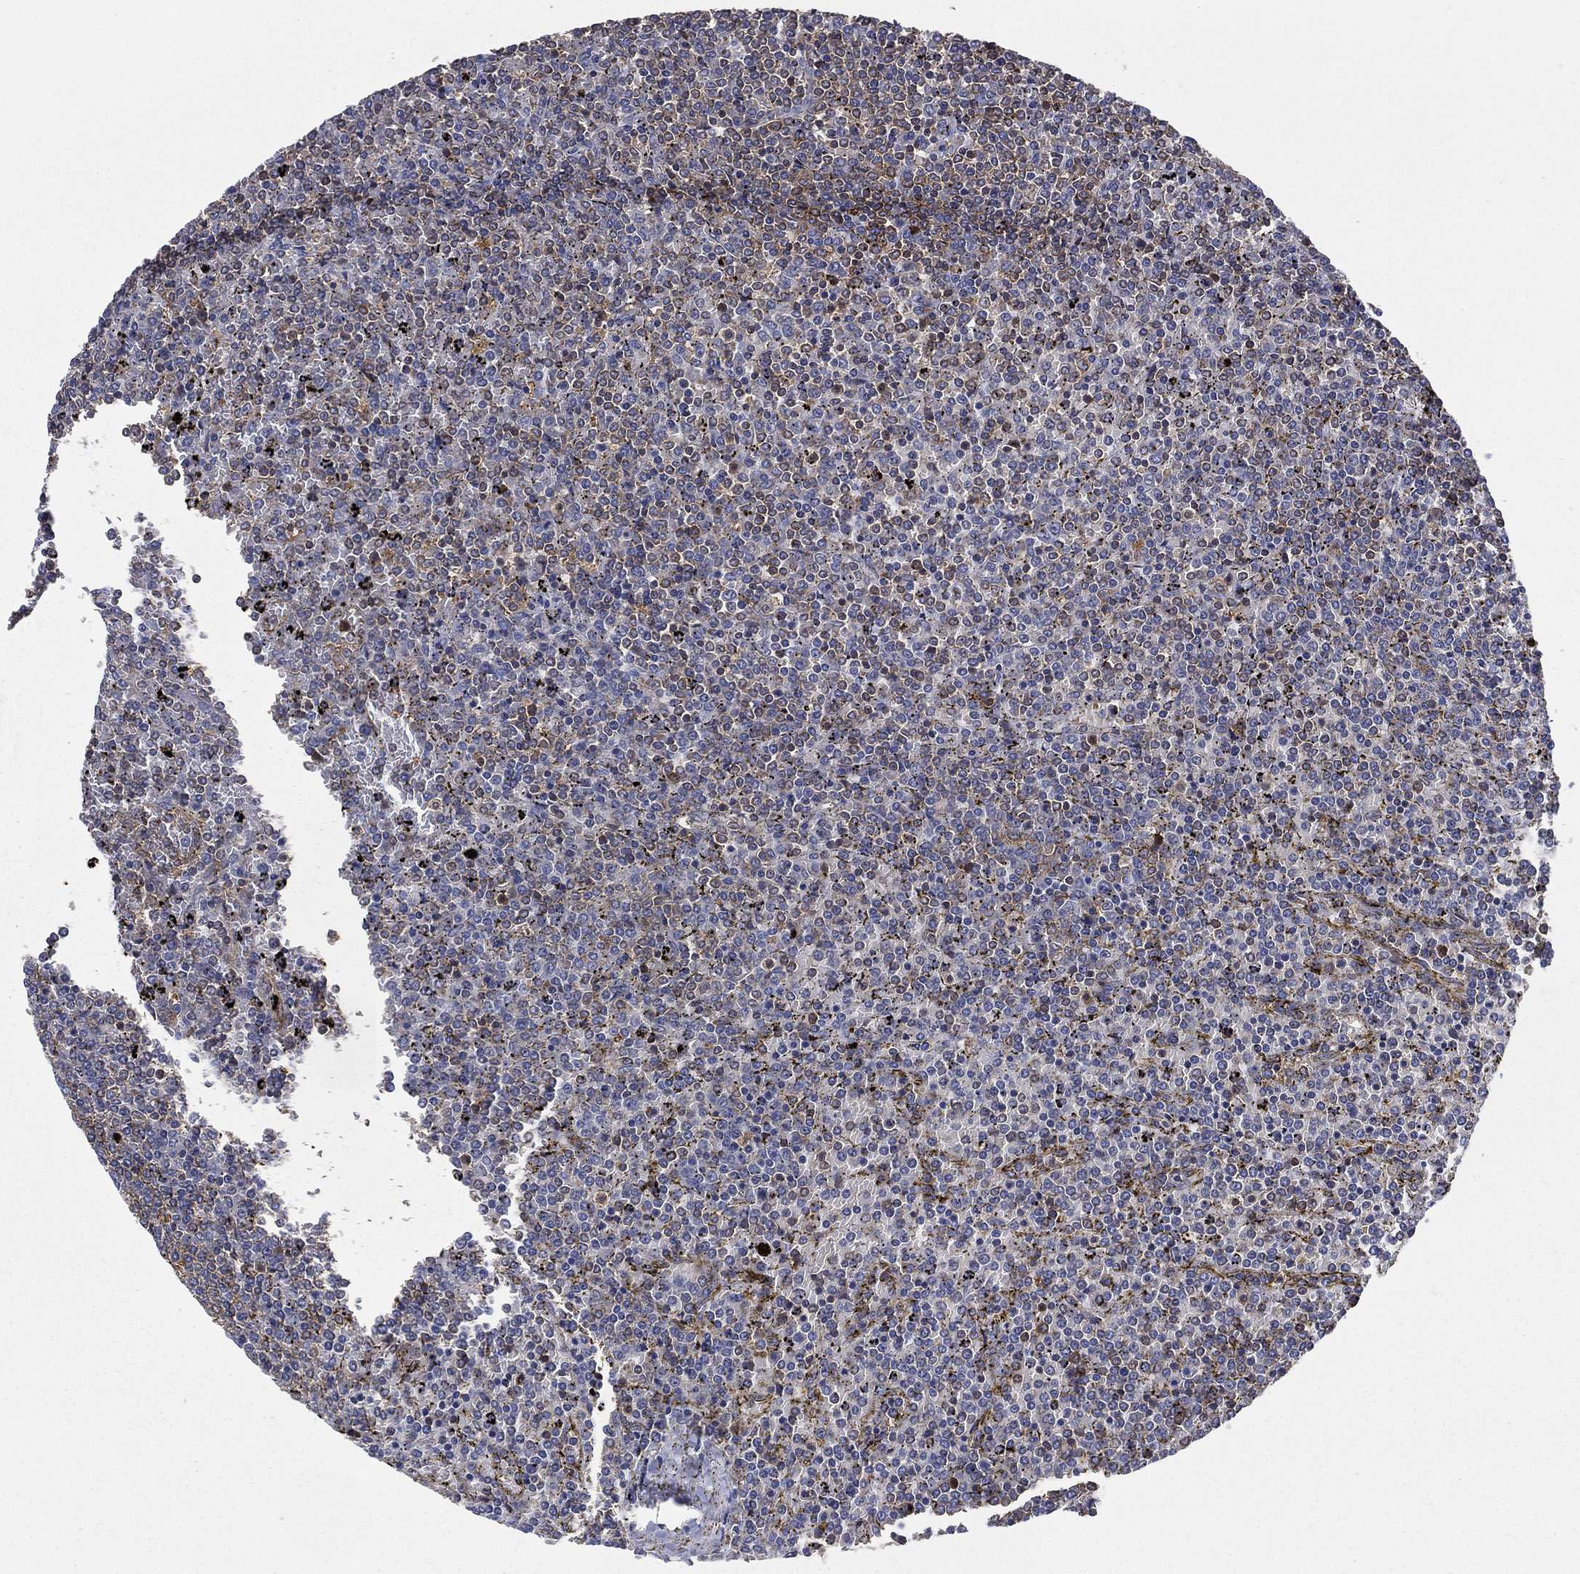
{"staining": {"intensity": "negative", "quantity": "none", "location": "none"}, "tissue": "lymphoma", "cell_type": "Tumor cells", "image_type": "cancer", "snomed": [{"axis": "morphology", "description": "Malignant lymphoma, non-Hodgkin's type, Low grade"}, {"axis": "topography", "description": "Spleen"}], "caption": "The IHC image has no significant staining in tumor cells of low-grade malignant lymphoma, non-Hodgkin's type tissue.", "gene": "SMPD3", "patient": {"sex": "female", "age": 77}}